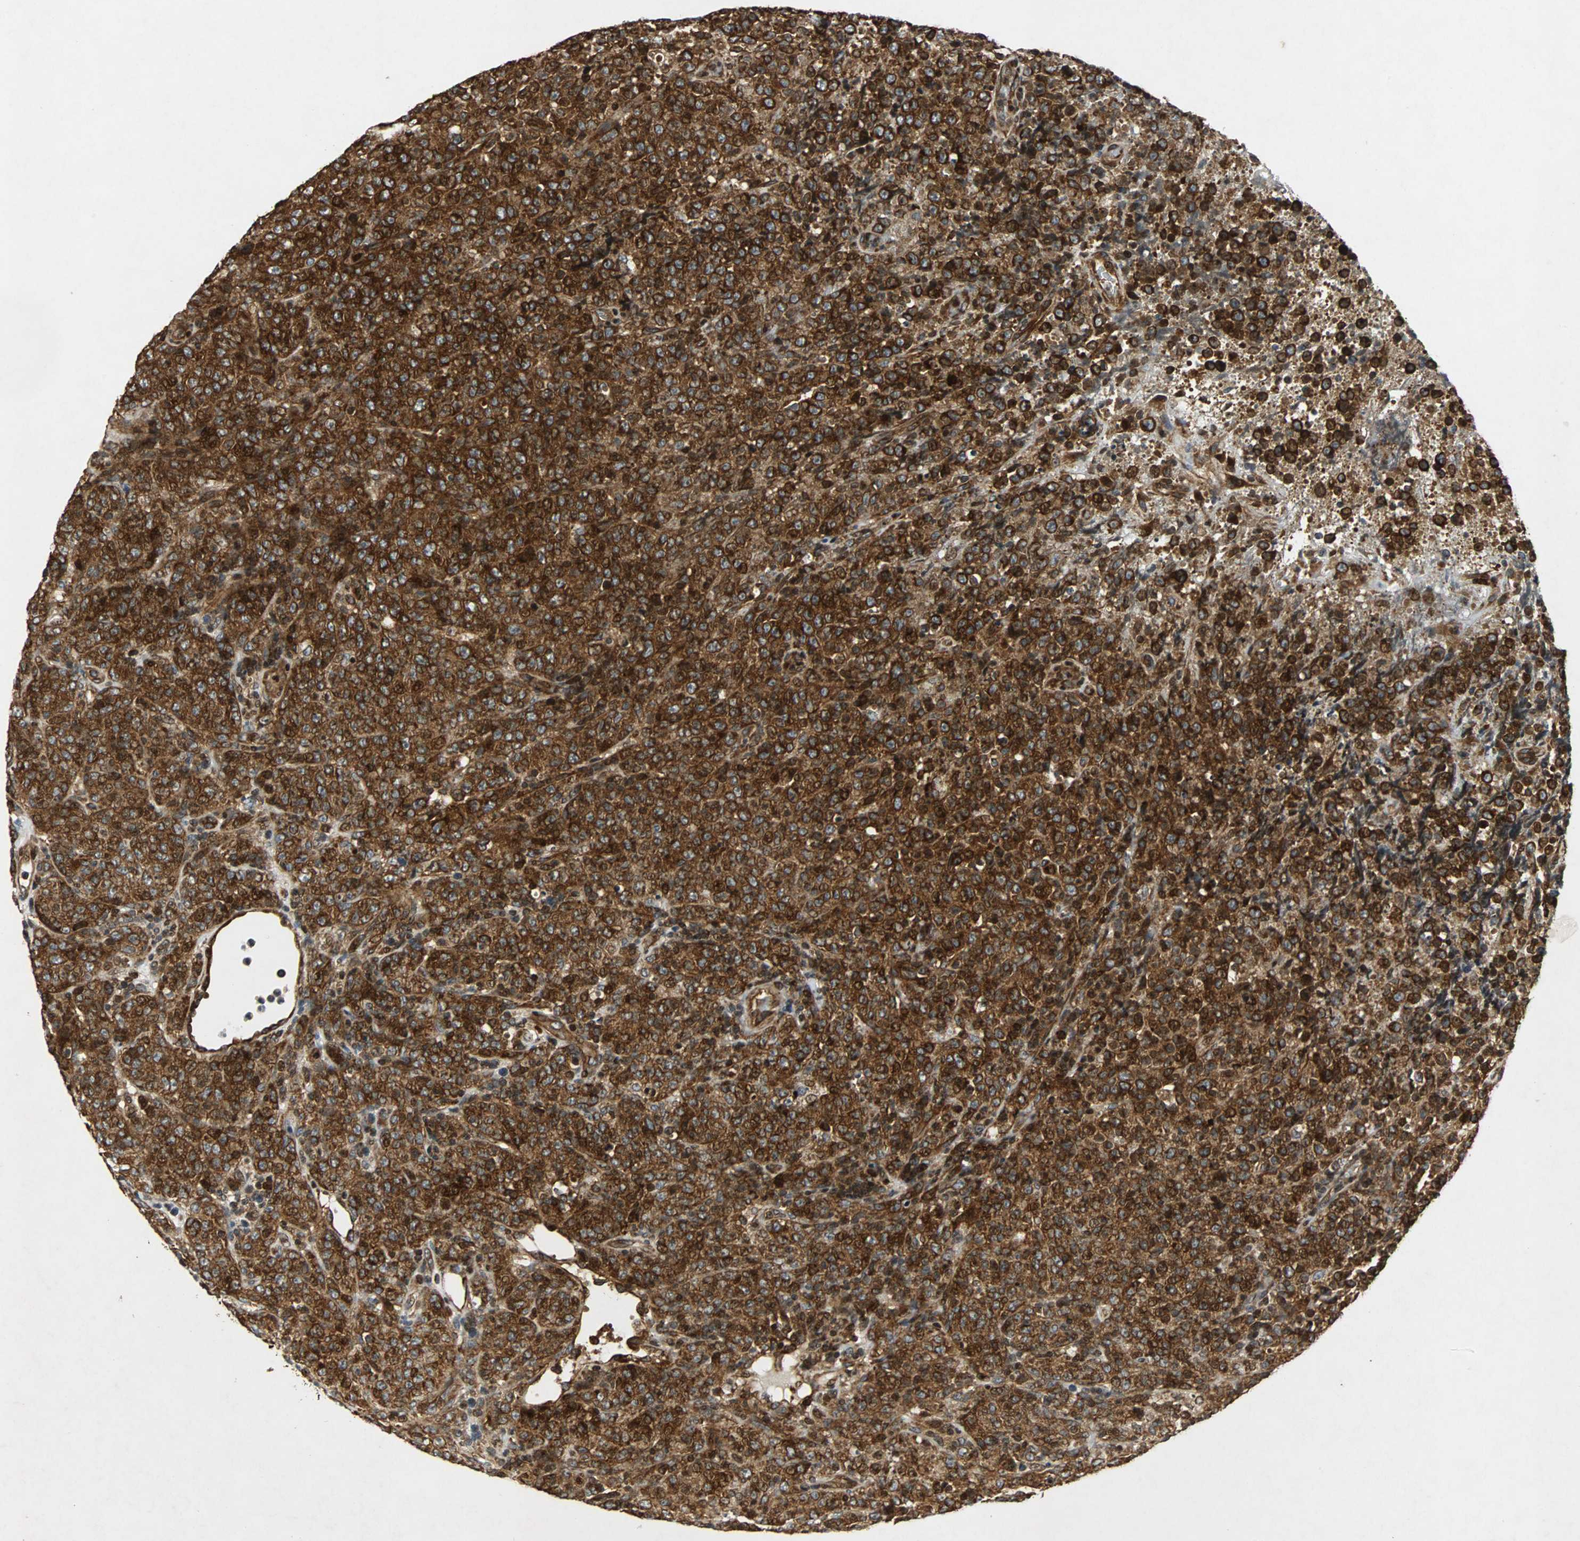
{"staining": {"intensity": "strong", "quantity": ">75%", "location": "cytoplasmic/membranous"}, "tissue": "lymphoma", "cell_type": "Tumor cells", "image_type": "cancer", "snomed": [{"axis": "morphology", "description": "Malignant lymphoma, non-Hodgkin's type, High grade"}, {"axis": "topography", "description": "Tonsil"}], "caption": "Human high-grade malignant lymphoma, non-Hodgkin's type stained for a protein (brown) demonstrates strong cytoplasmic/membranous positive expression in about >75% of tumor cells.", "gene": "TUBA4A", "patient": {"sex": "female", "age": 36}}